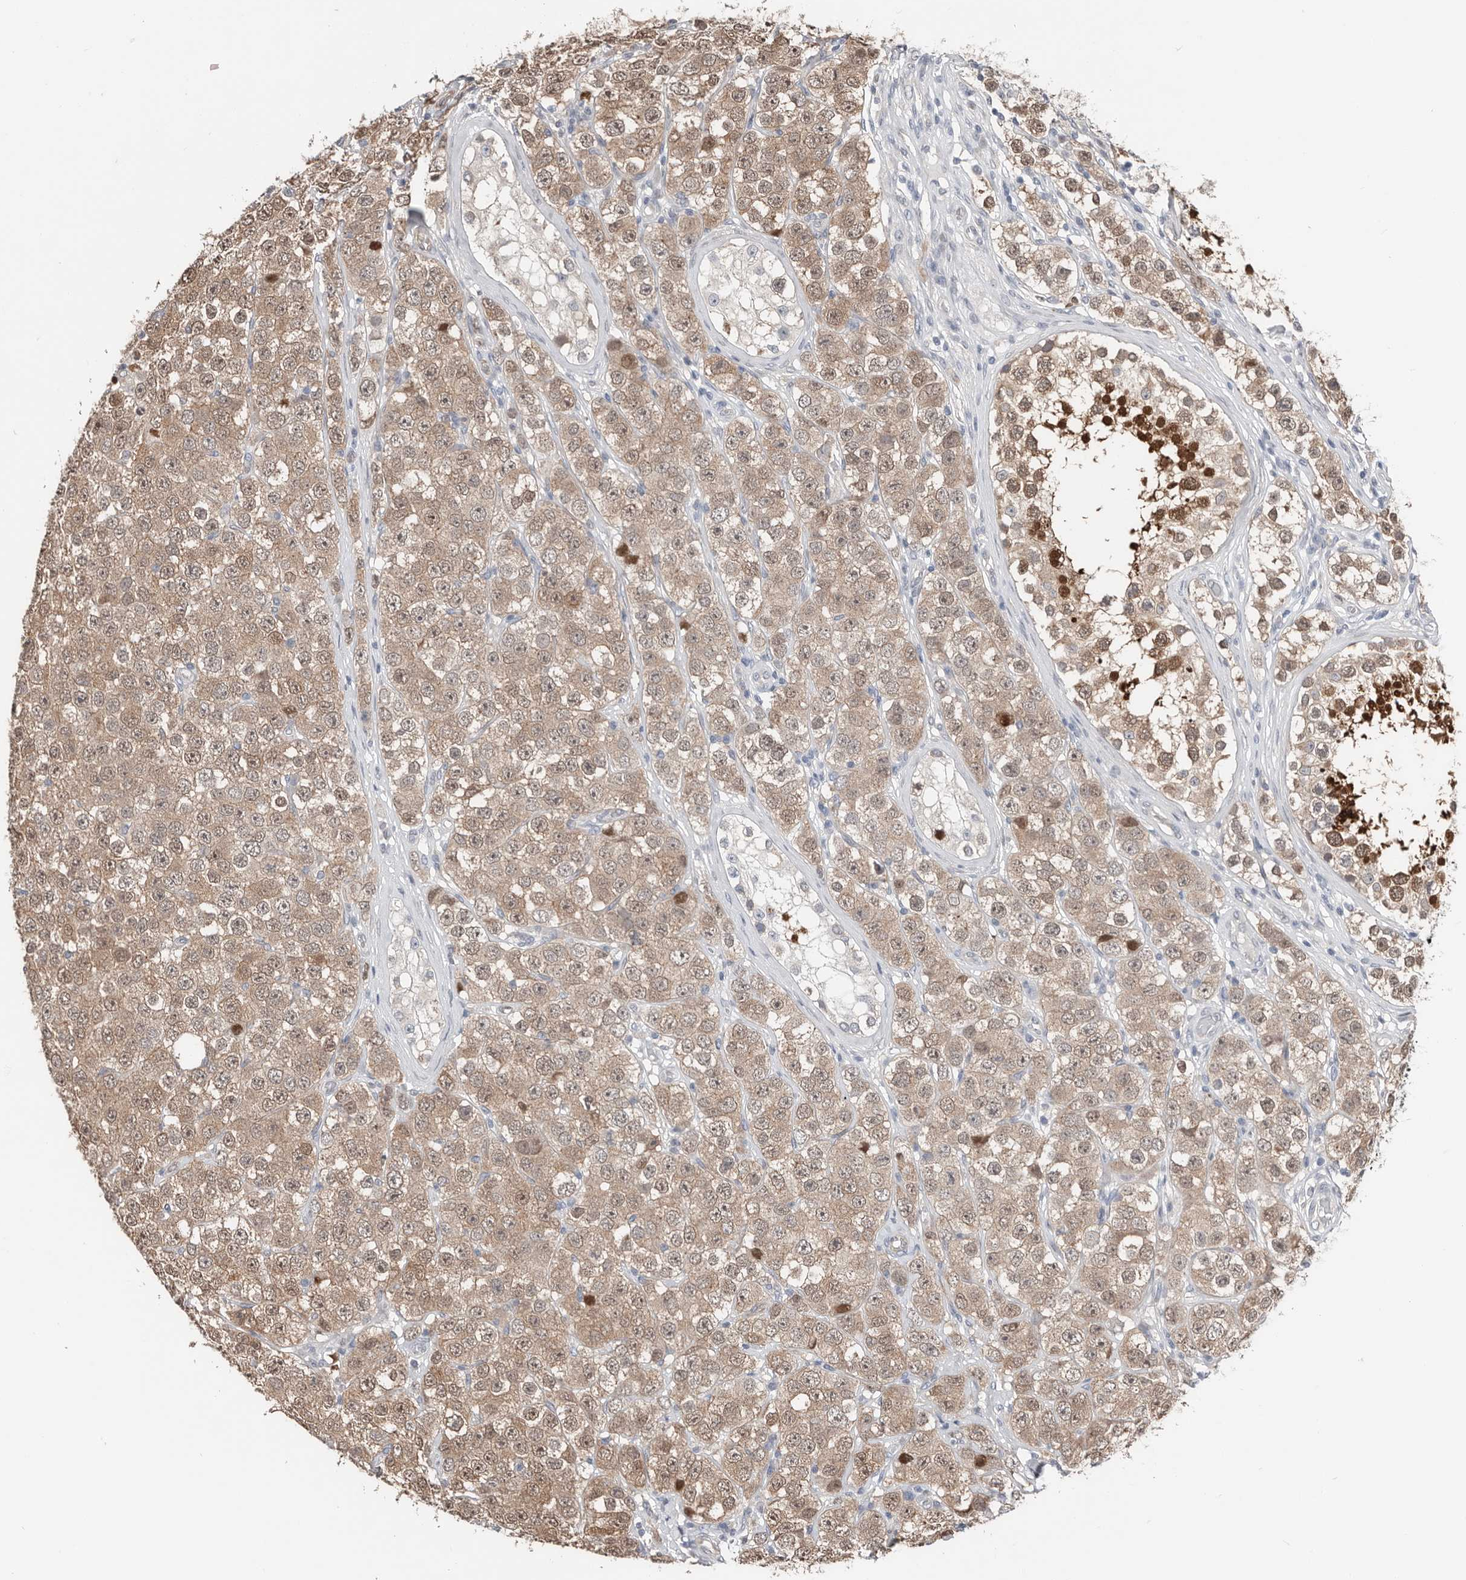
{"staining": {"intensity": "moderate", "quantity": ">75%", "location": "cytoplasmic/membranous"}, "tissue": "testis cancer", "cell_type": "Tumor cells", "image_type": "cancer", "snomed": [{"axis": "morphology", "description": "Seminoma, NOS"}, {"axis": "topography", "description": "Testis"}], "caption": "Protein expression analysis of seminoma (testis) demonstrates moderate cytoplasmic/membranous positivity in approximately >75% of tumor cells.", "gene": "ASRGL1", "patient": {"sex": "male", "age": 28}}